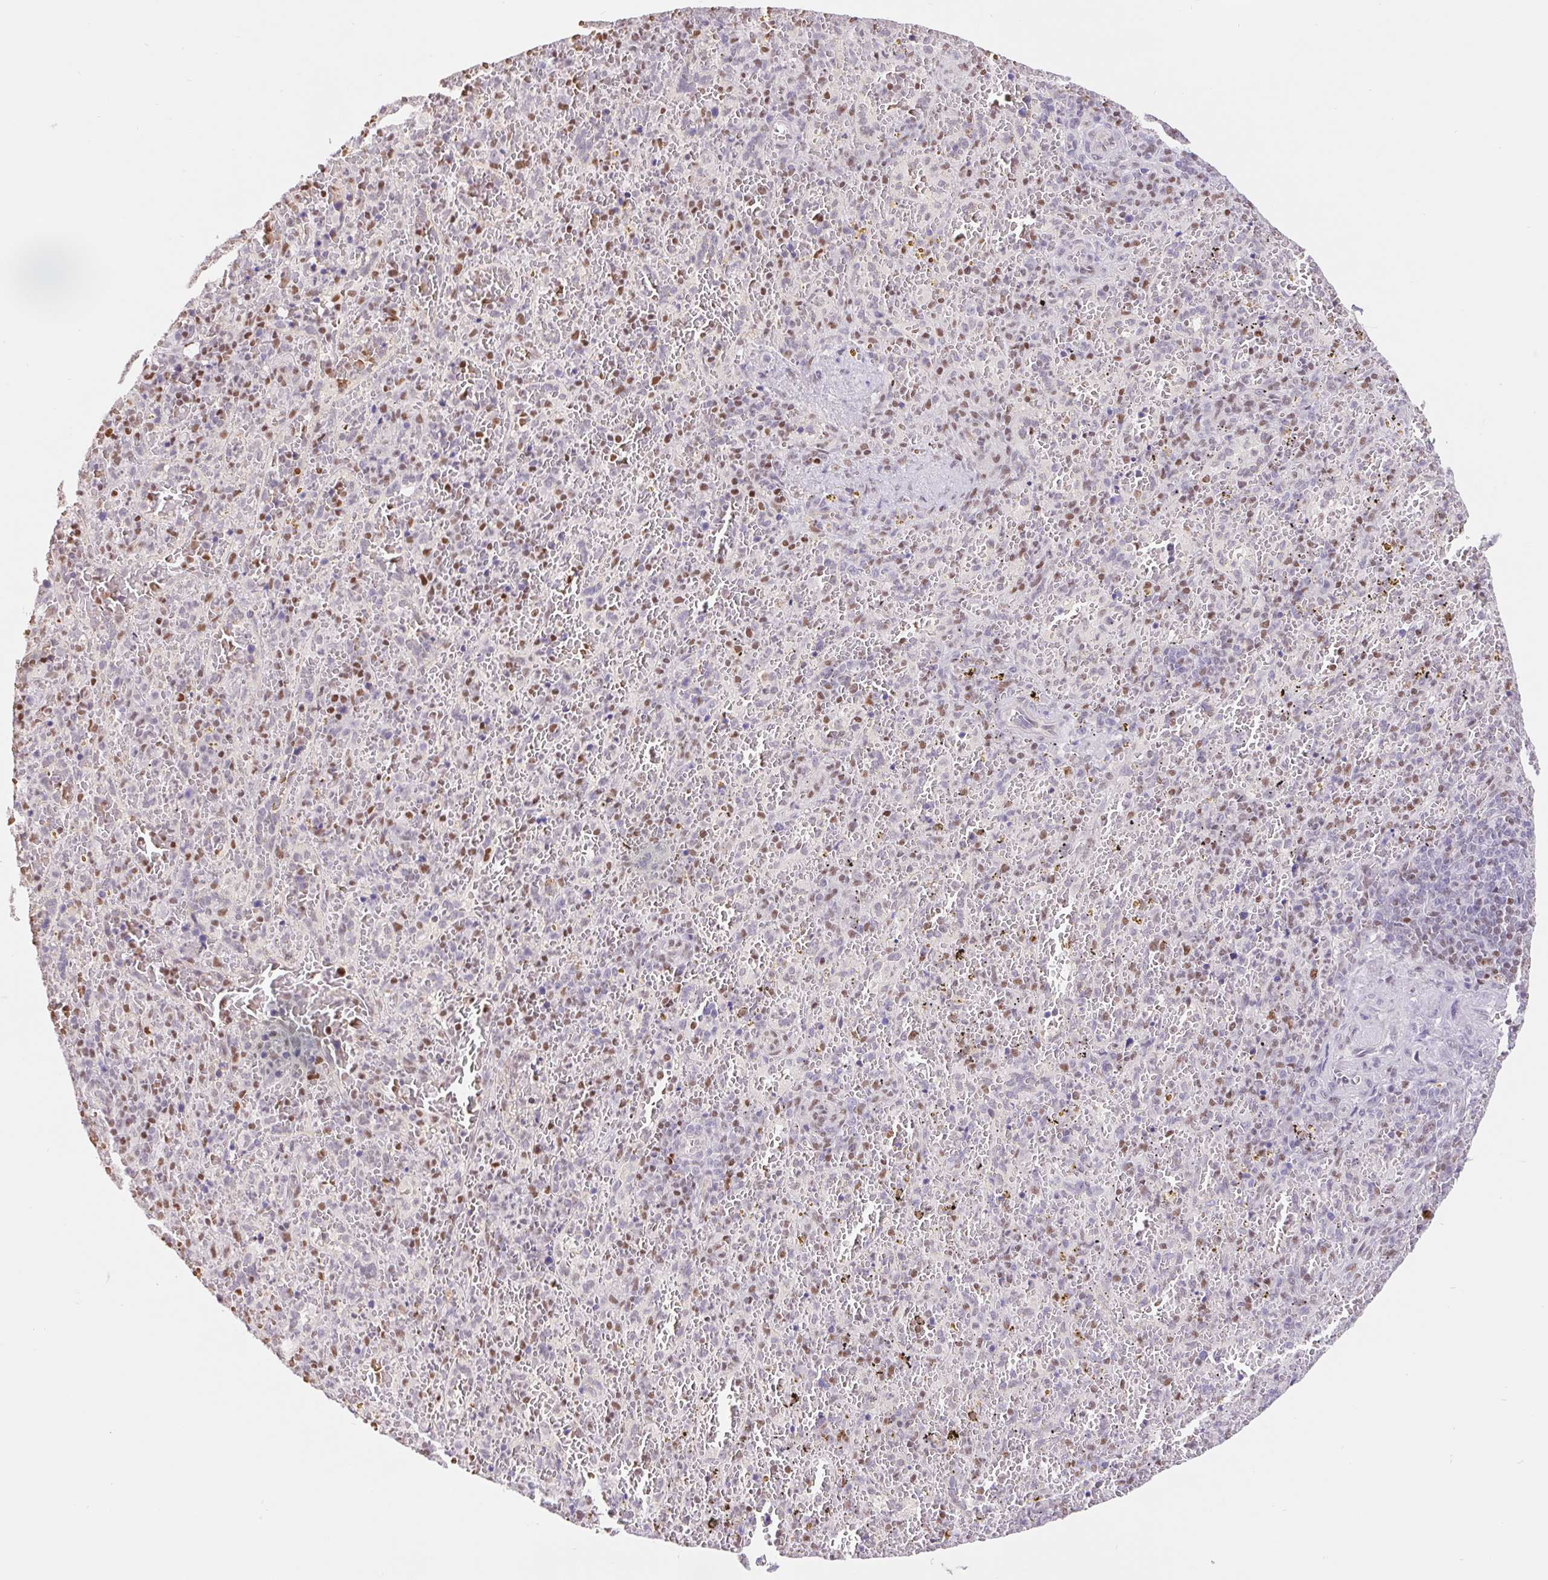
{"staining": {"intensity": "moderate", "quantity": "<25%", "location": "nuclear"}, "tissue": "spleen", "cell_type": "Cells in red pulp", "image_type": "normal", "snomed": [{"axis": "morphology", "description": "Normal tissue, NOS"}, {"axis": "topography", "description": "Spleen"}], "caption": "Cells in red pulp exhibit low levels of moderate nuclear expression in about <25% of cells in unremarkable human spleen.", "gene": "TRERF1", "patient": {"sex": "female", "age": 50}}